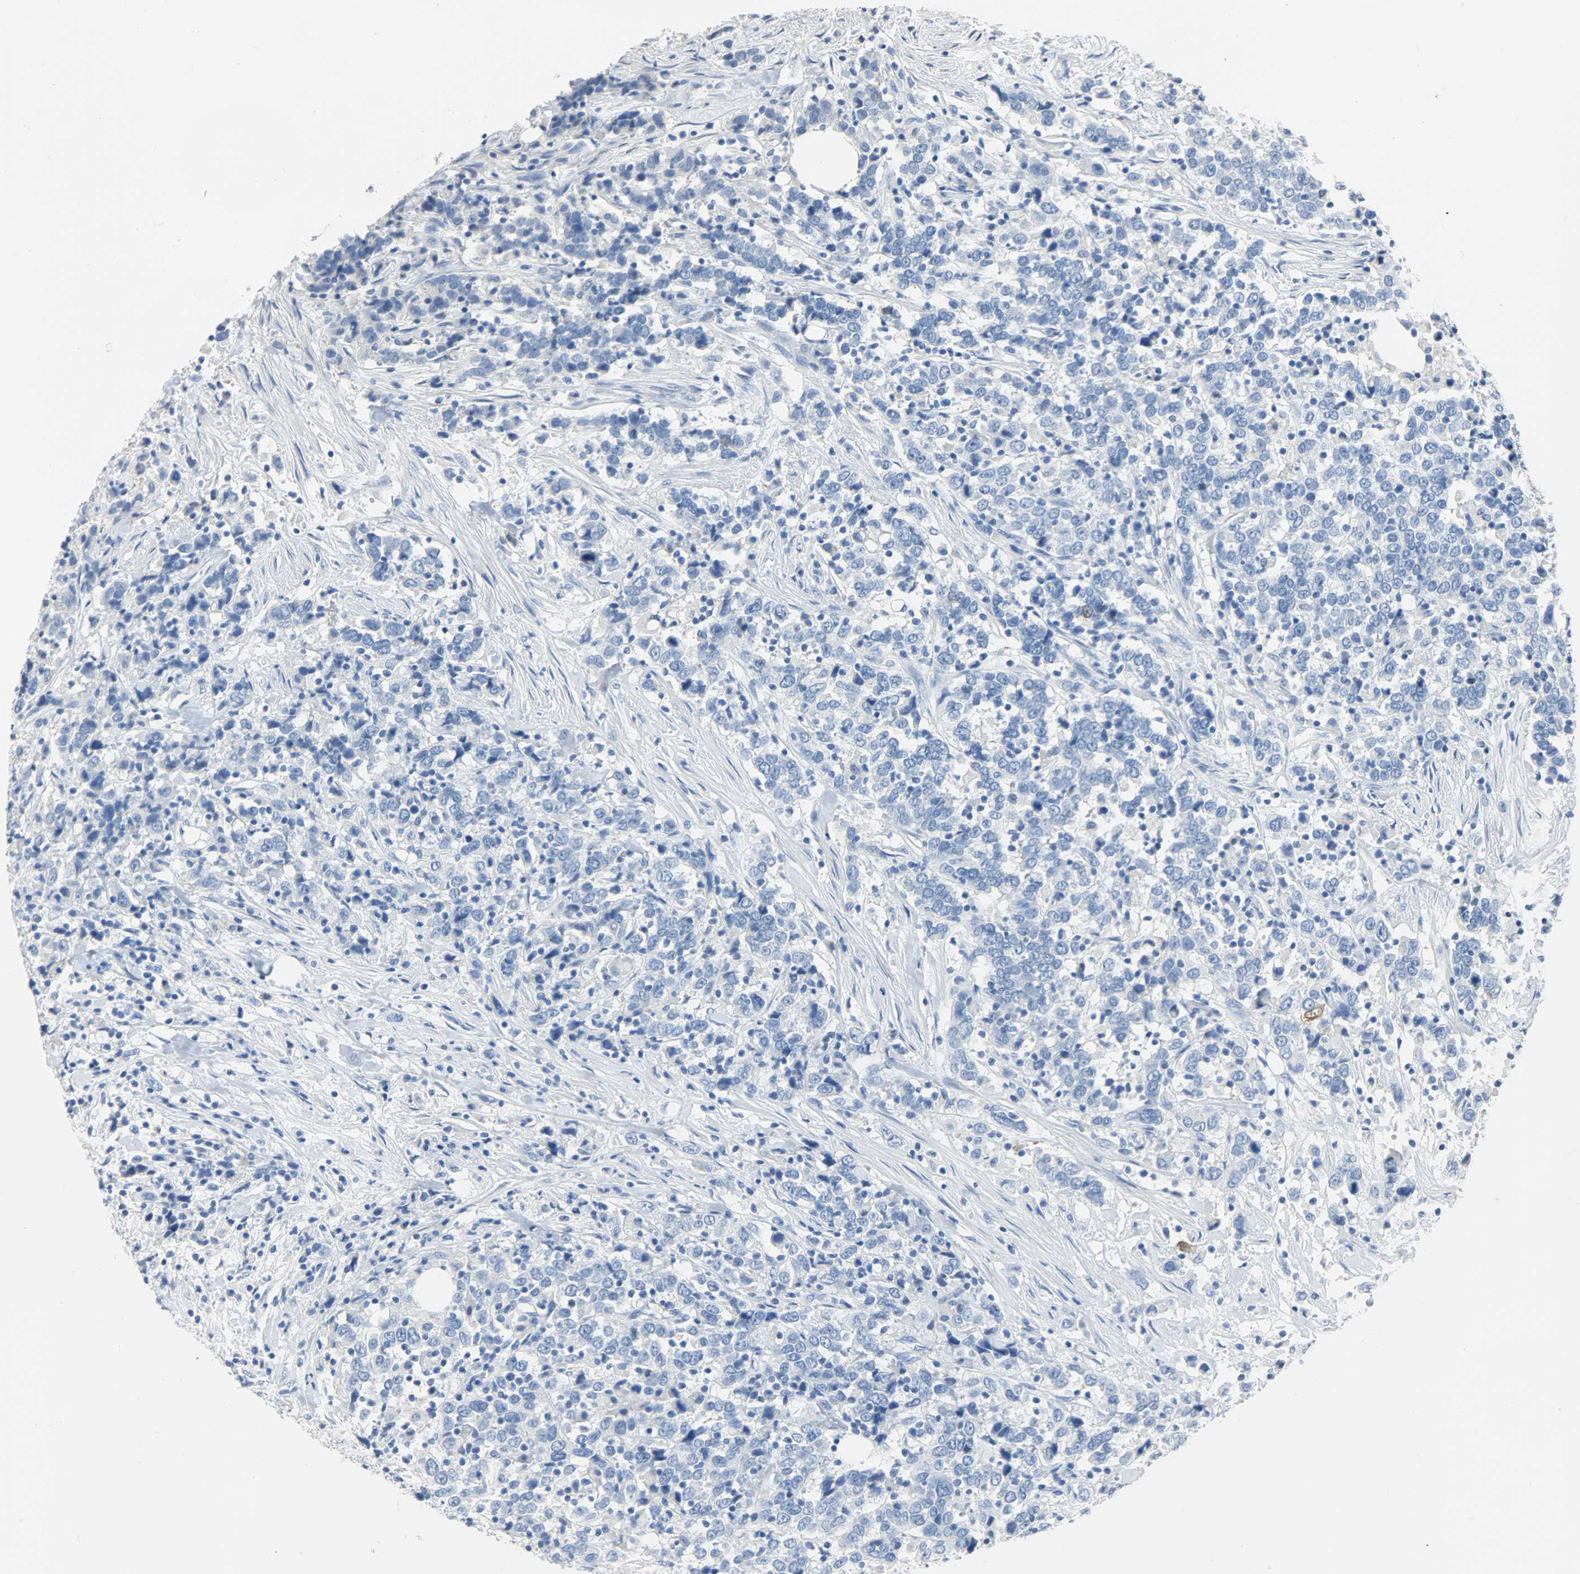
{"staining": {"intensity": "negative", "quantity": "none", "location": "none"}, "tissue": "urothelial cancer", "cell_type": "Tumor cells", "image_type": "cancer", "snomed": [{"axis": "morphology", "description": "Urothelial carcinoma, High grade"}, {"axis": "topography", "description": "Urinary bladder"}], "caption": "An immunohistochemistry histopathology image of urothelial cancer is shown. There is no staining in tumor cells of urothelial cancer.", "gene": "CA3", "patient": {"sex": "male", "age": 61}}